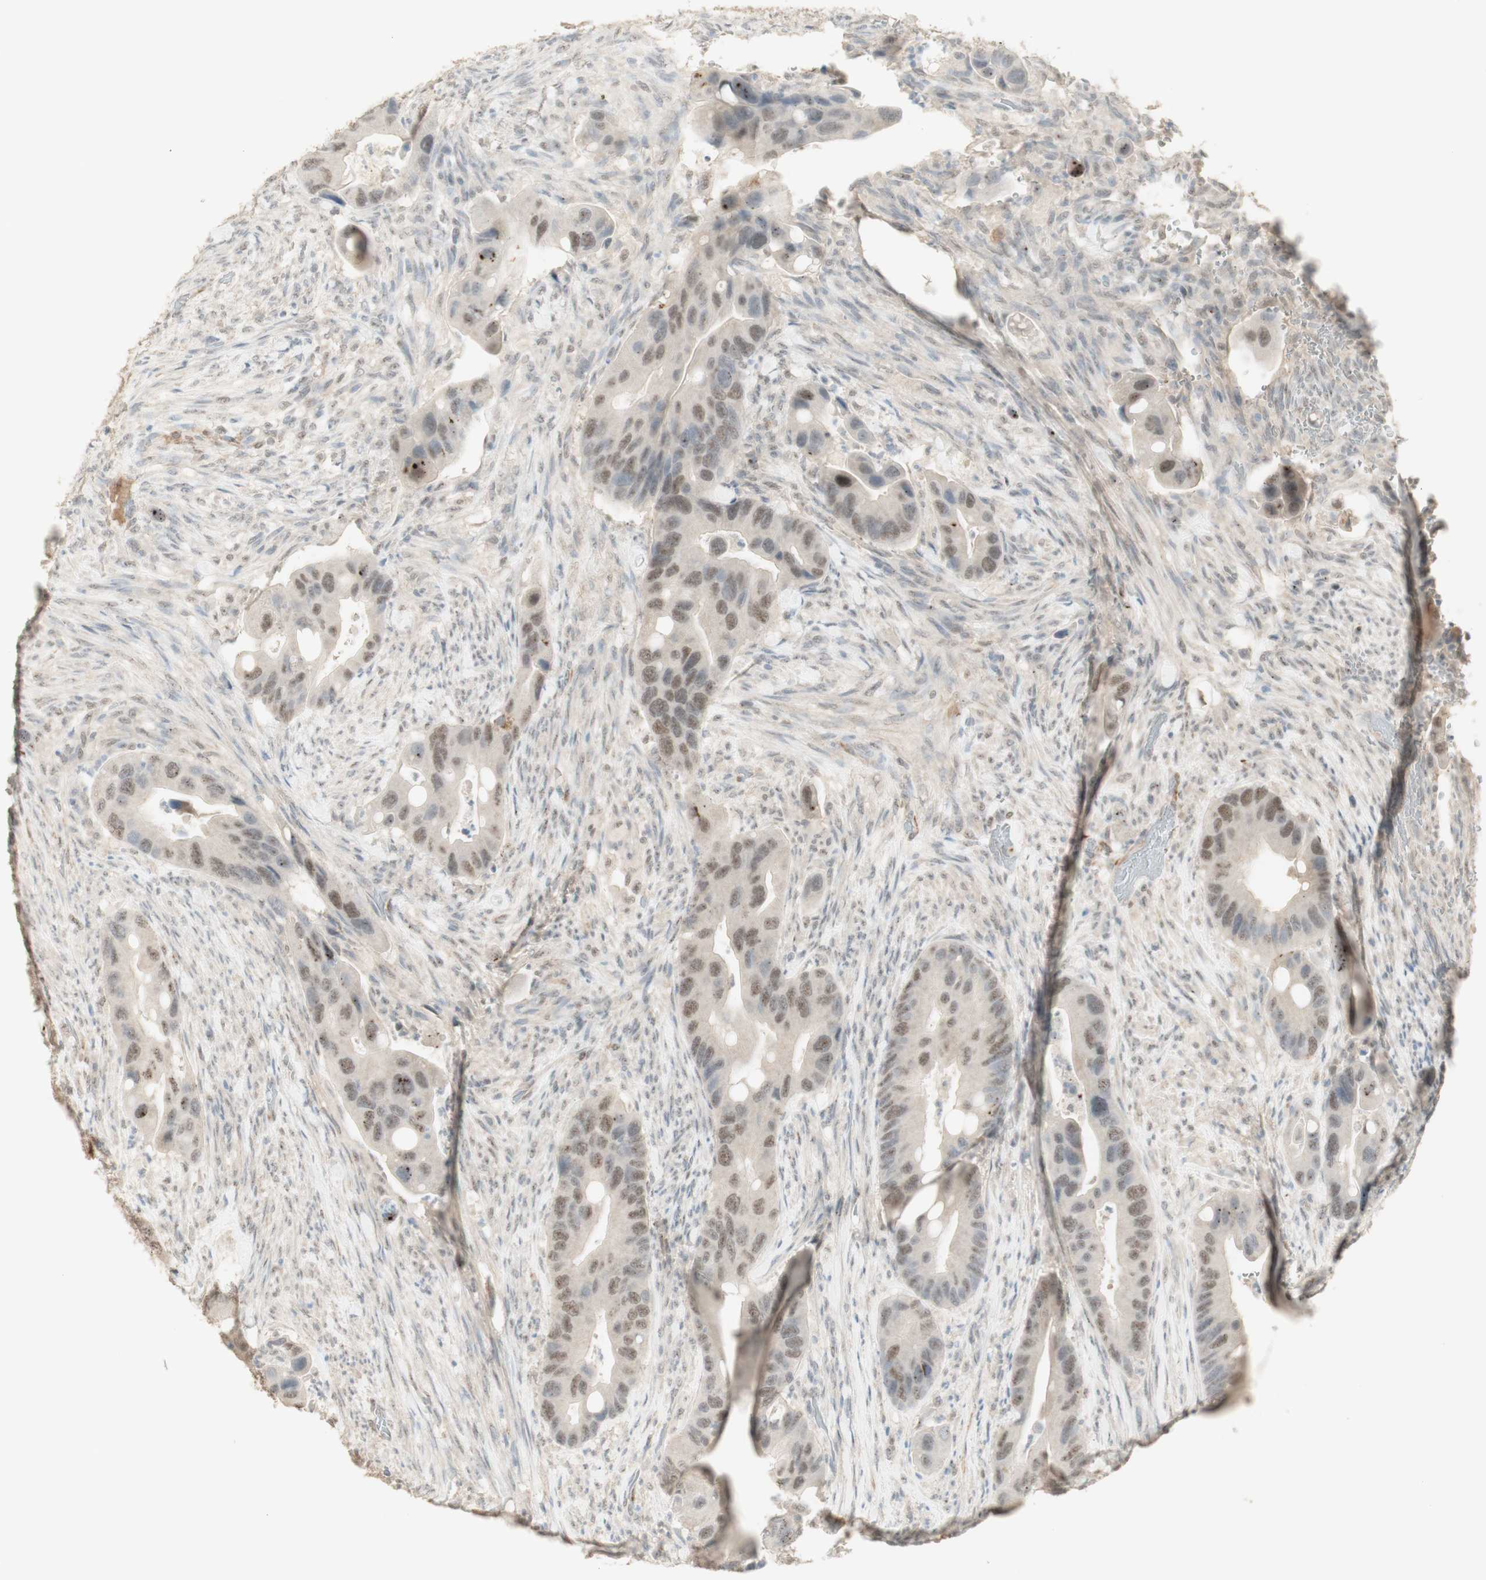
{"staining": {"intensity": "moderate", "quantity": "25%-75%", "location": "nuclear"}, "tissue": "colorectal cancer", "cell_type": "Tumor cells", "image_type": "cancer", "snomed": [{"axis": "morphology", "description": "Adenocarcinoma, NOS"}, {"axis": "topography", "description": "Rectum"}], "caption": "The image demonstrates immunohistochemical staining of colorectal cancer. There is moderate nuclear staining is identified in approximately 25%-75% of tumor cells. (IHC, brightfield microscopy, high magnification).", "gene": "MUC3A", "patient": {"sex": "female", "age": 57}}